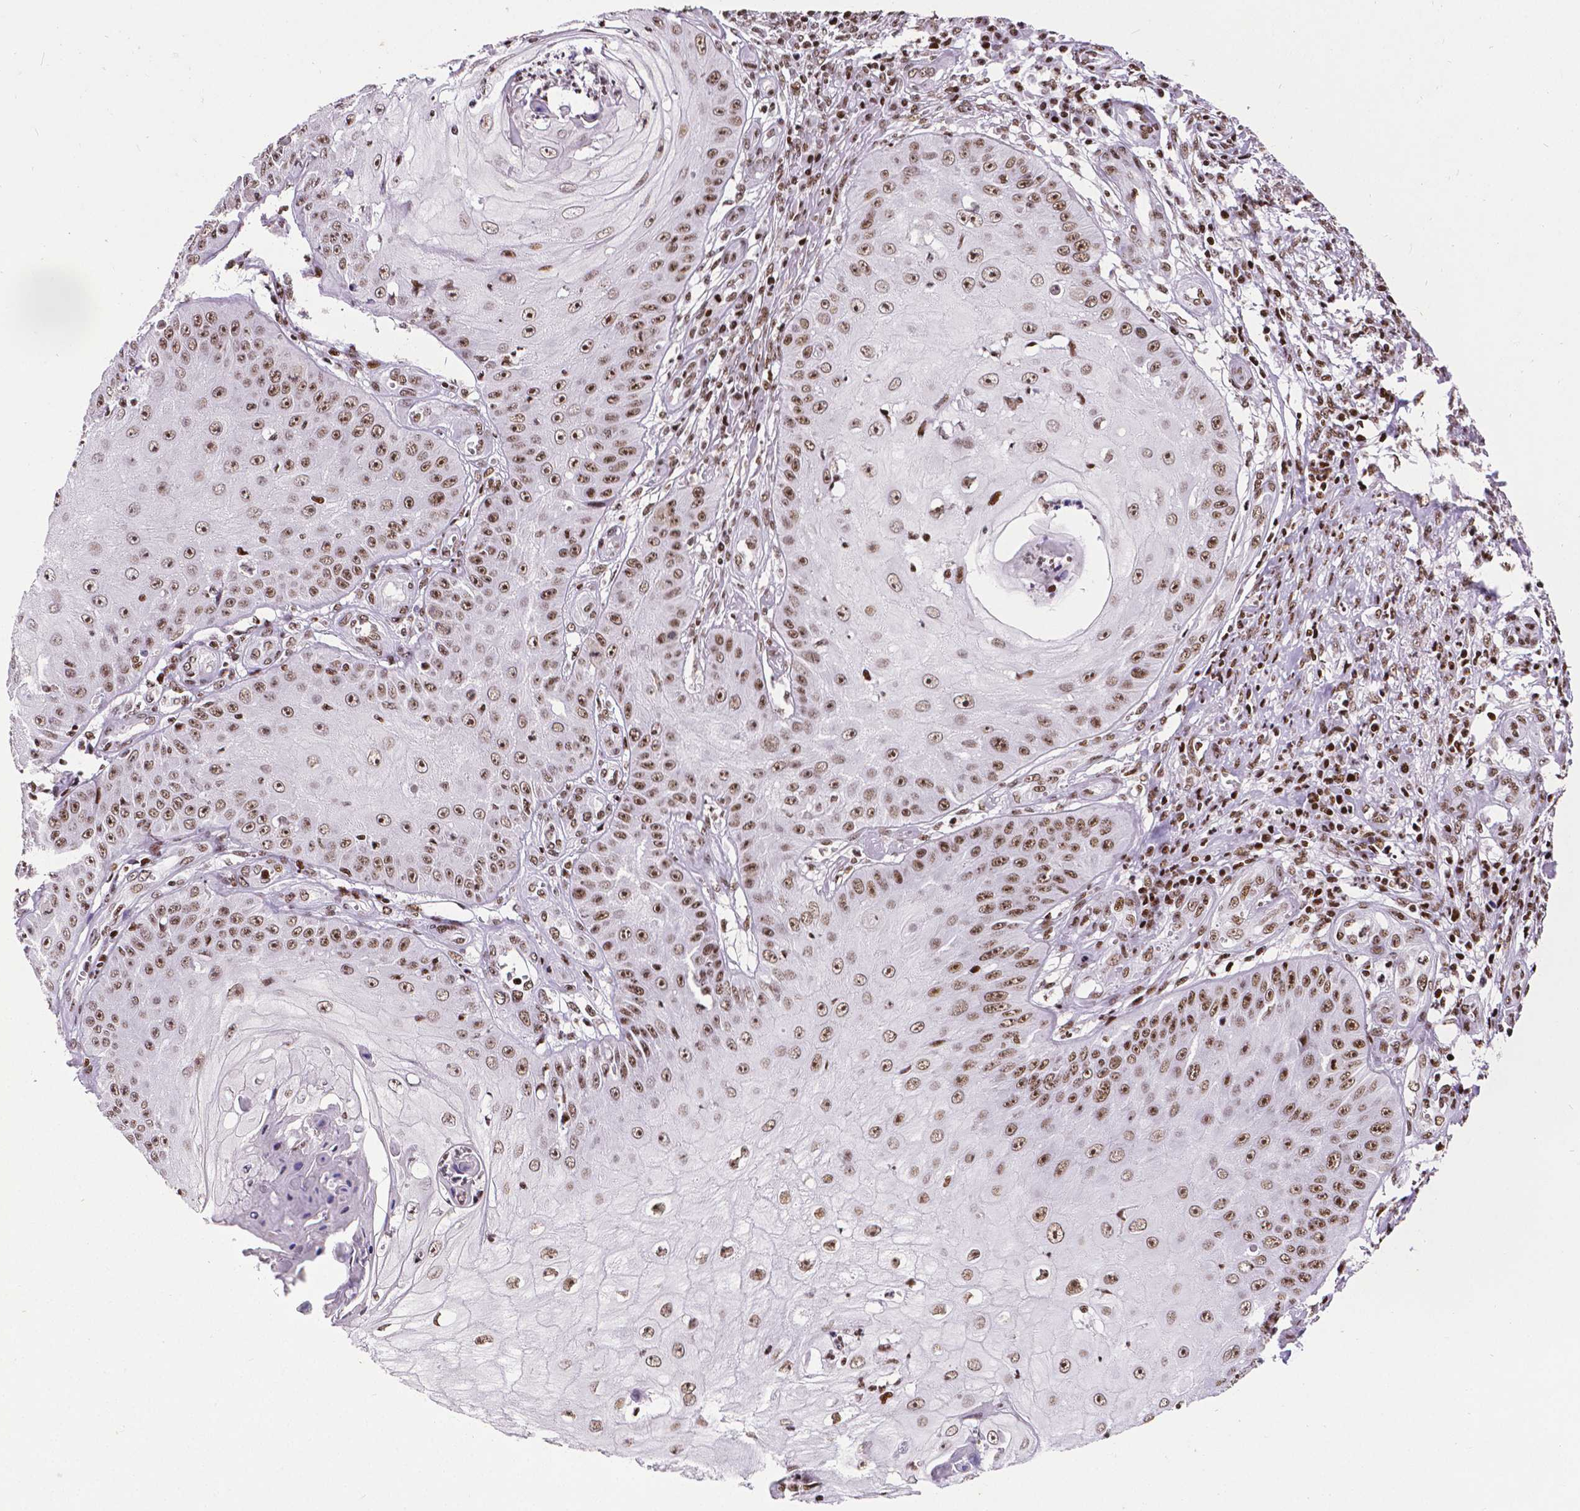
{"staining": {"intensity": "moderate", "quantity": ">75%", "location": "nuclear"}, "tissue": "skin cancer", "cell_type": "Tumor cells", "image_type": "cancer", "snomed": [{"axis": "morphology", "description": "Squamous cell carcinoma, NOS"}, {"axis": "topography", "description": "Skin"}], "caption": "This is a histology image of IHC staining of skin cancer, which shows moderate staining in the nuclear of tumor cells.", "gene": "CTCF", "patient": {"sex": "male", "age": 70}}